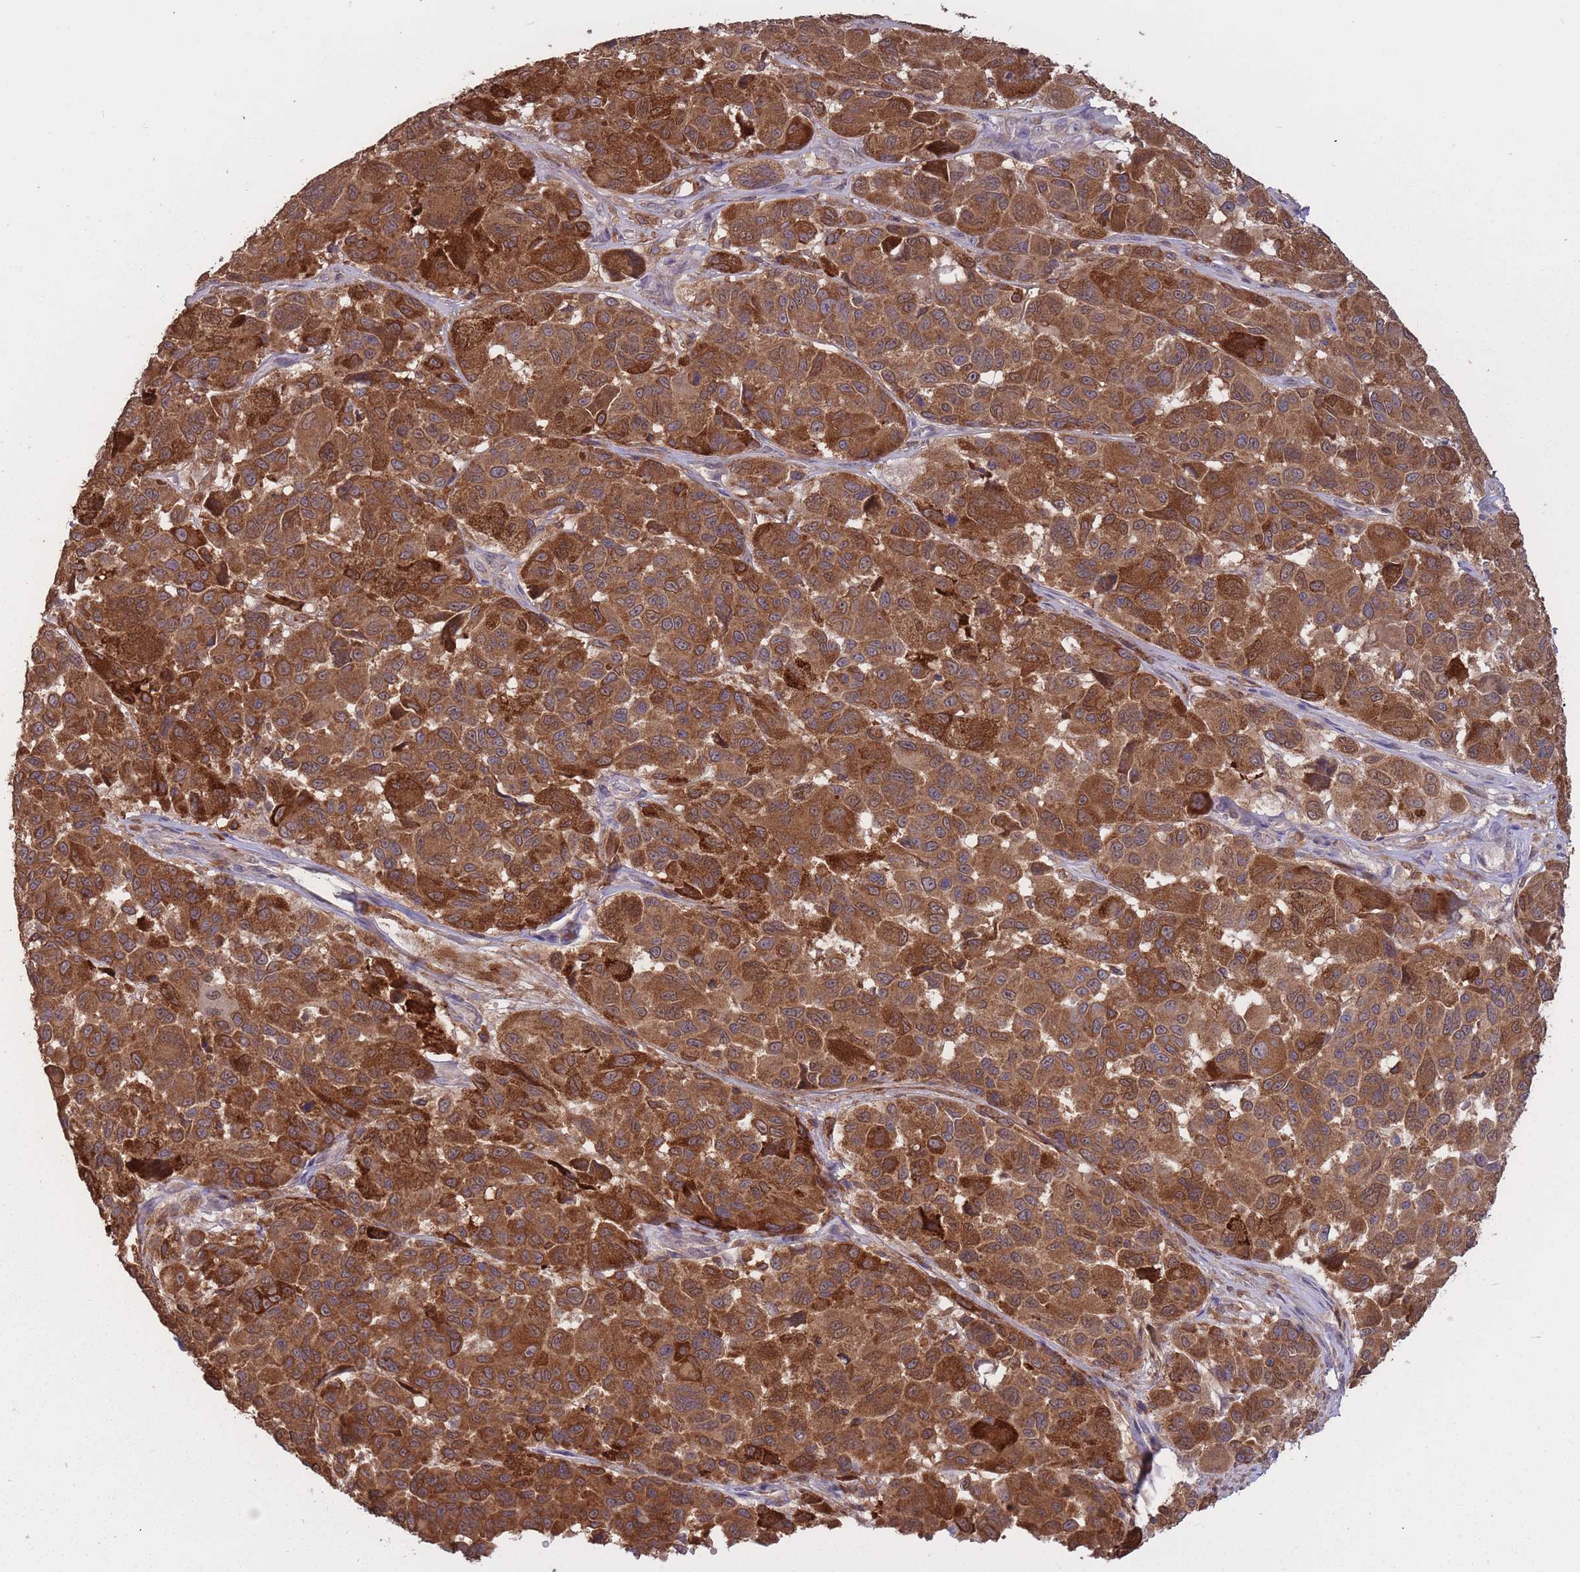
{"staining": {"intensity": "strong", "quantity": ">75%", "location": "cytoplasmic/membranous"}, "tissue": "melanoma", "cell_type": "Tumor cells", "image_type": "cancer", "snomed": [{"axis": "morphology", "description": "Malignant melanoma, NOS"}, {"axis": "topography", "description": "Skin"}], "caption": "Protein expression analysis of human melanoma reveals strong cytoplasmic/membranous staining in approximately >75% of tumor cells.", "gene": "GMIP", "patient": {"sex": "female", "age": 66}}